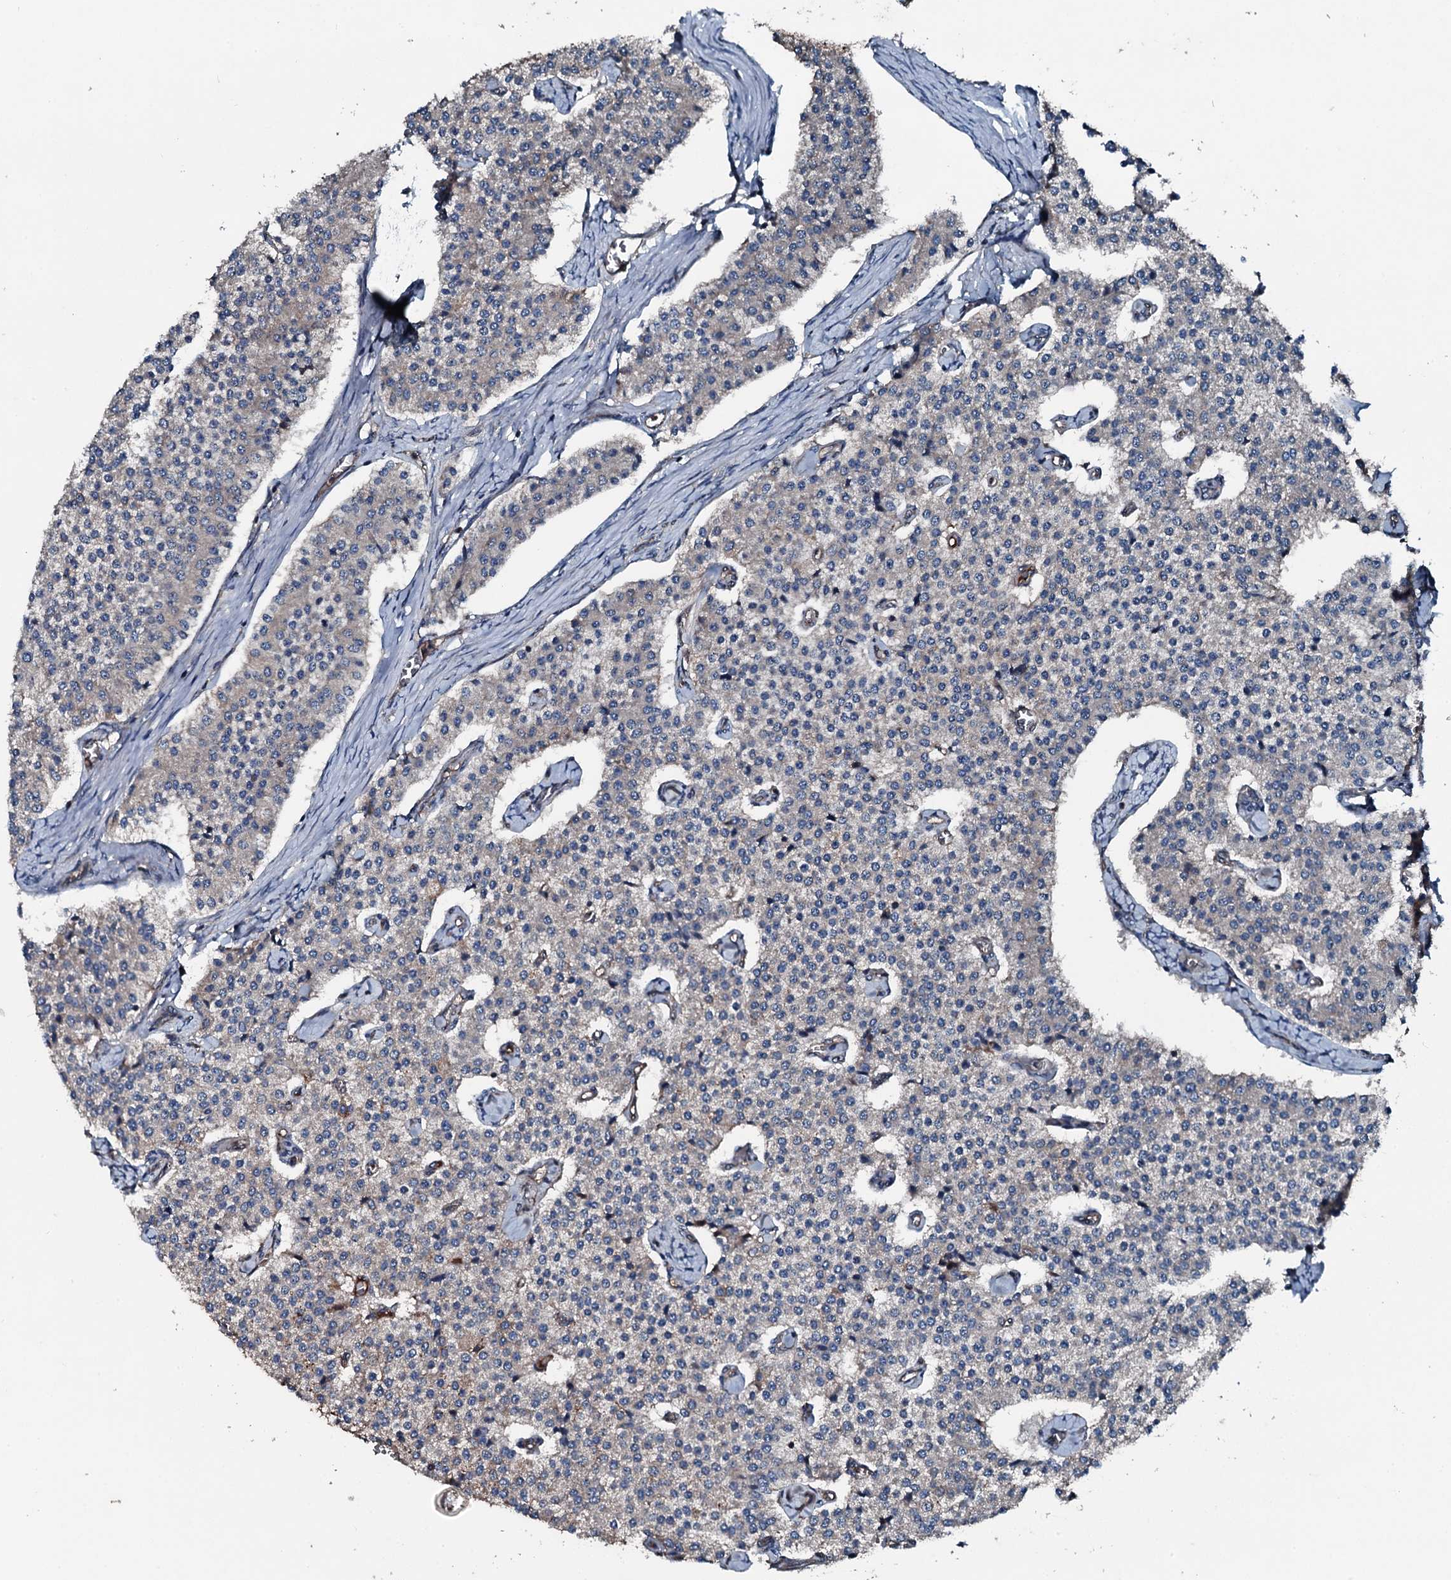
{"staining": {"intensity": "weak", "quantity": "<25%", "location": "cytoplasmic/membranous"}, "tissue": "carcinoid", "cell_type": "Tumor cells", "image_type": "cancer", "snomed": [{"axis": "morphology", "description": "Carcinoid, malignant, NOS"}, {"axis": "topography", "description": "Colon"}], "caption": "High magnification brightfield microscopy of carcinoid (malignant) stained with DAB (3,3'-diaminobenzidine) (brown) and counterstained with hematoxylin (blue): tumor cells show no significant positivity.", "gene": "AARS1", "patient": {"sex": "female", "age": 52}}